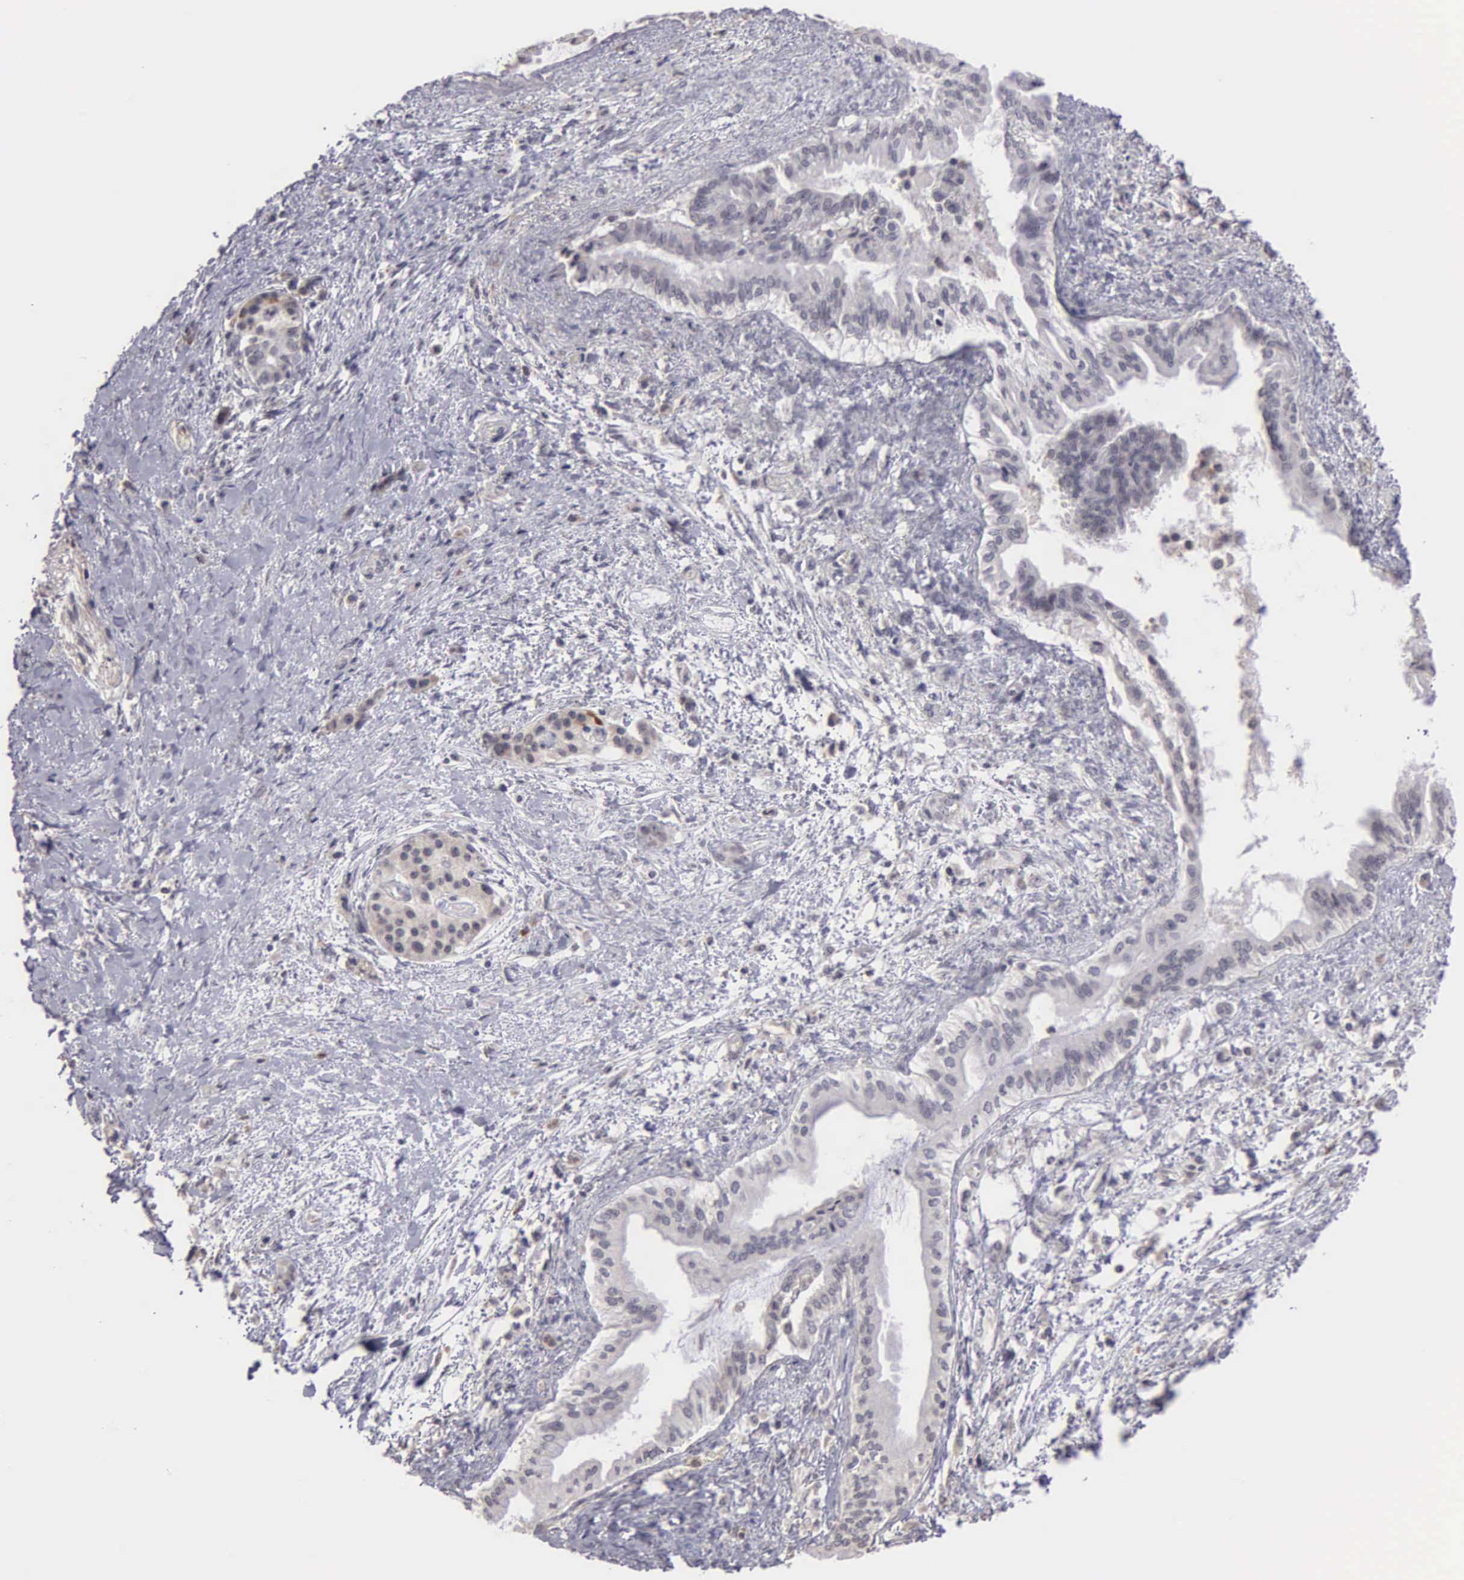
{"staining": {"intensity": "negative", "quantity": "none", "location": "none"}, "tissue": "pancreatic cancer", "cell_type": "Tumor cells", "image_type": "cancer", "snomed": [{"axis": "morphology", "description": "Adenocarcinoma, NOS"}, {"axis": "topography", "description": "Pancreas"}], "caption": "Immunohistochemical staining of human pancreatic cancer (adenocarcinoma) demonstrates no significant positivity in tumor cells. (Brightfield microscopy of DAB immunohistochemistry (IHC) at high magnification).", "gene": "BRD1", "patient": {"sex": "female", "age": 64}}